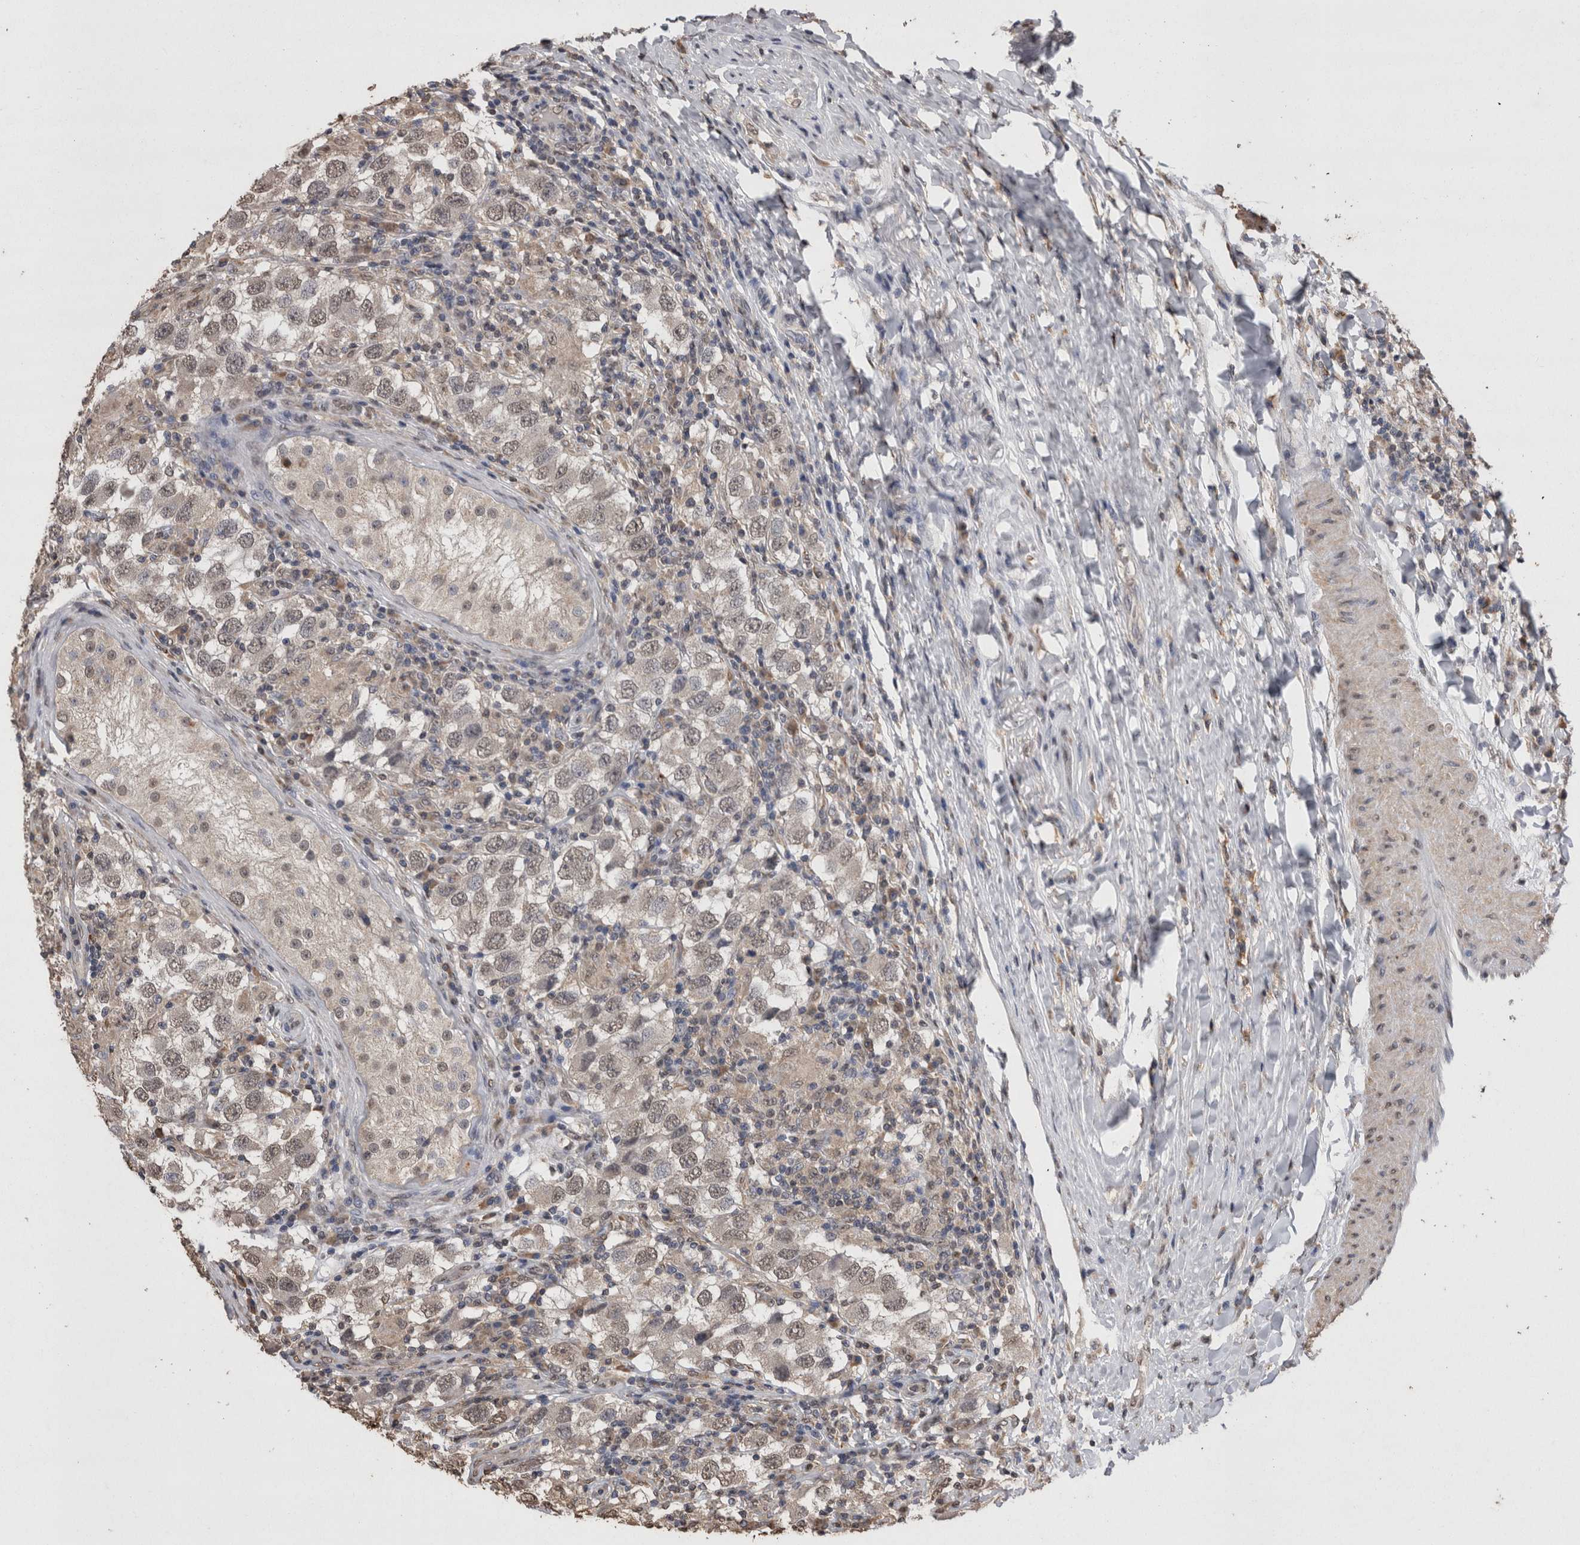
{"staining": {"intensity": "weak", "quantity": ">75%", "location": "nuclear"}, "tissue": "testis cancer", "cell_type": "Tumor cells", "image_type": "cancer", "snomed": [{"axis": "morphology", "description": "Carcinoma, Embryonal, NOS"}, {"axis": "topography", "description": "Testis"}], "caption": "Brown immunohistochemical staining in testis embryonal carcinoma displays weak nuclear staining in about >75% of tumor cells.", "gene": "GRK5", "patient": {"sex": "male", "age": 21}}